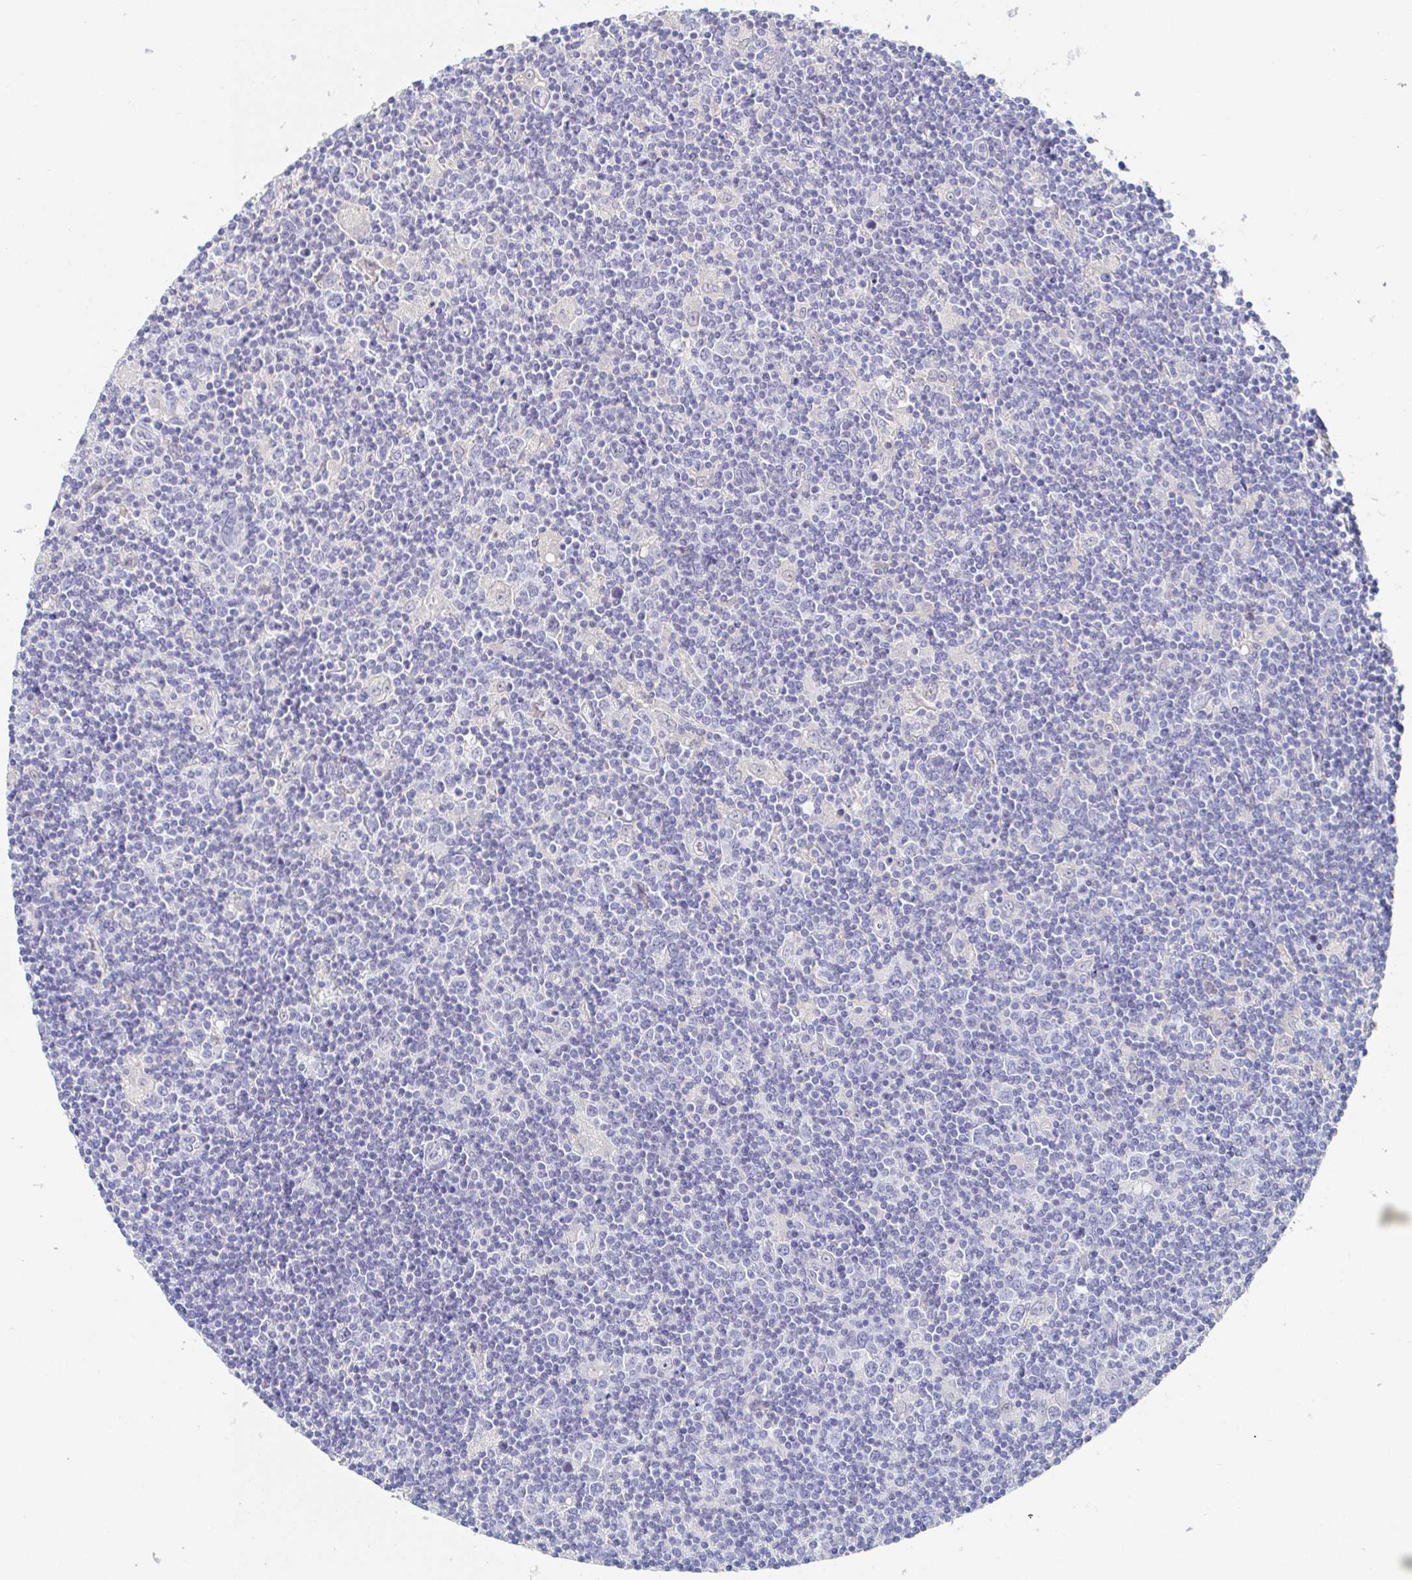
{"staining": {"intensity": "negative", "quantity": "none", "location": "none"}, "tissue": "lymphoma", "cell_type": "Tumor cells", "image_type": "cancer", "snomed": [{"axis": "morphology", "description": "Hodgkin's disease, NOS"}, {"axis": "topography", "description": "Lymph node"}], "caption": "The micrograph demonstrates no significant positivity in tumor cells of Hodgkin's disease.", "gene": "PDE6B", "patient": {"sex": "male", "age": 40}}